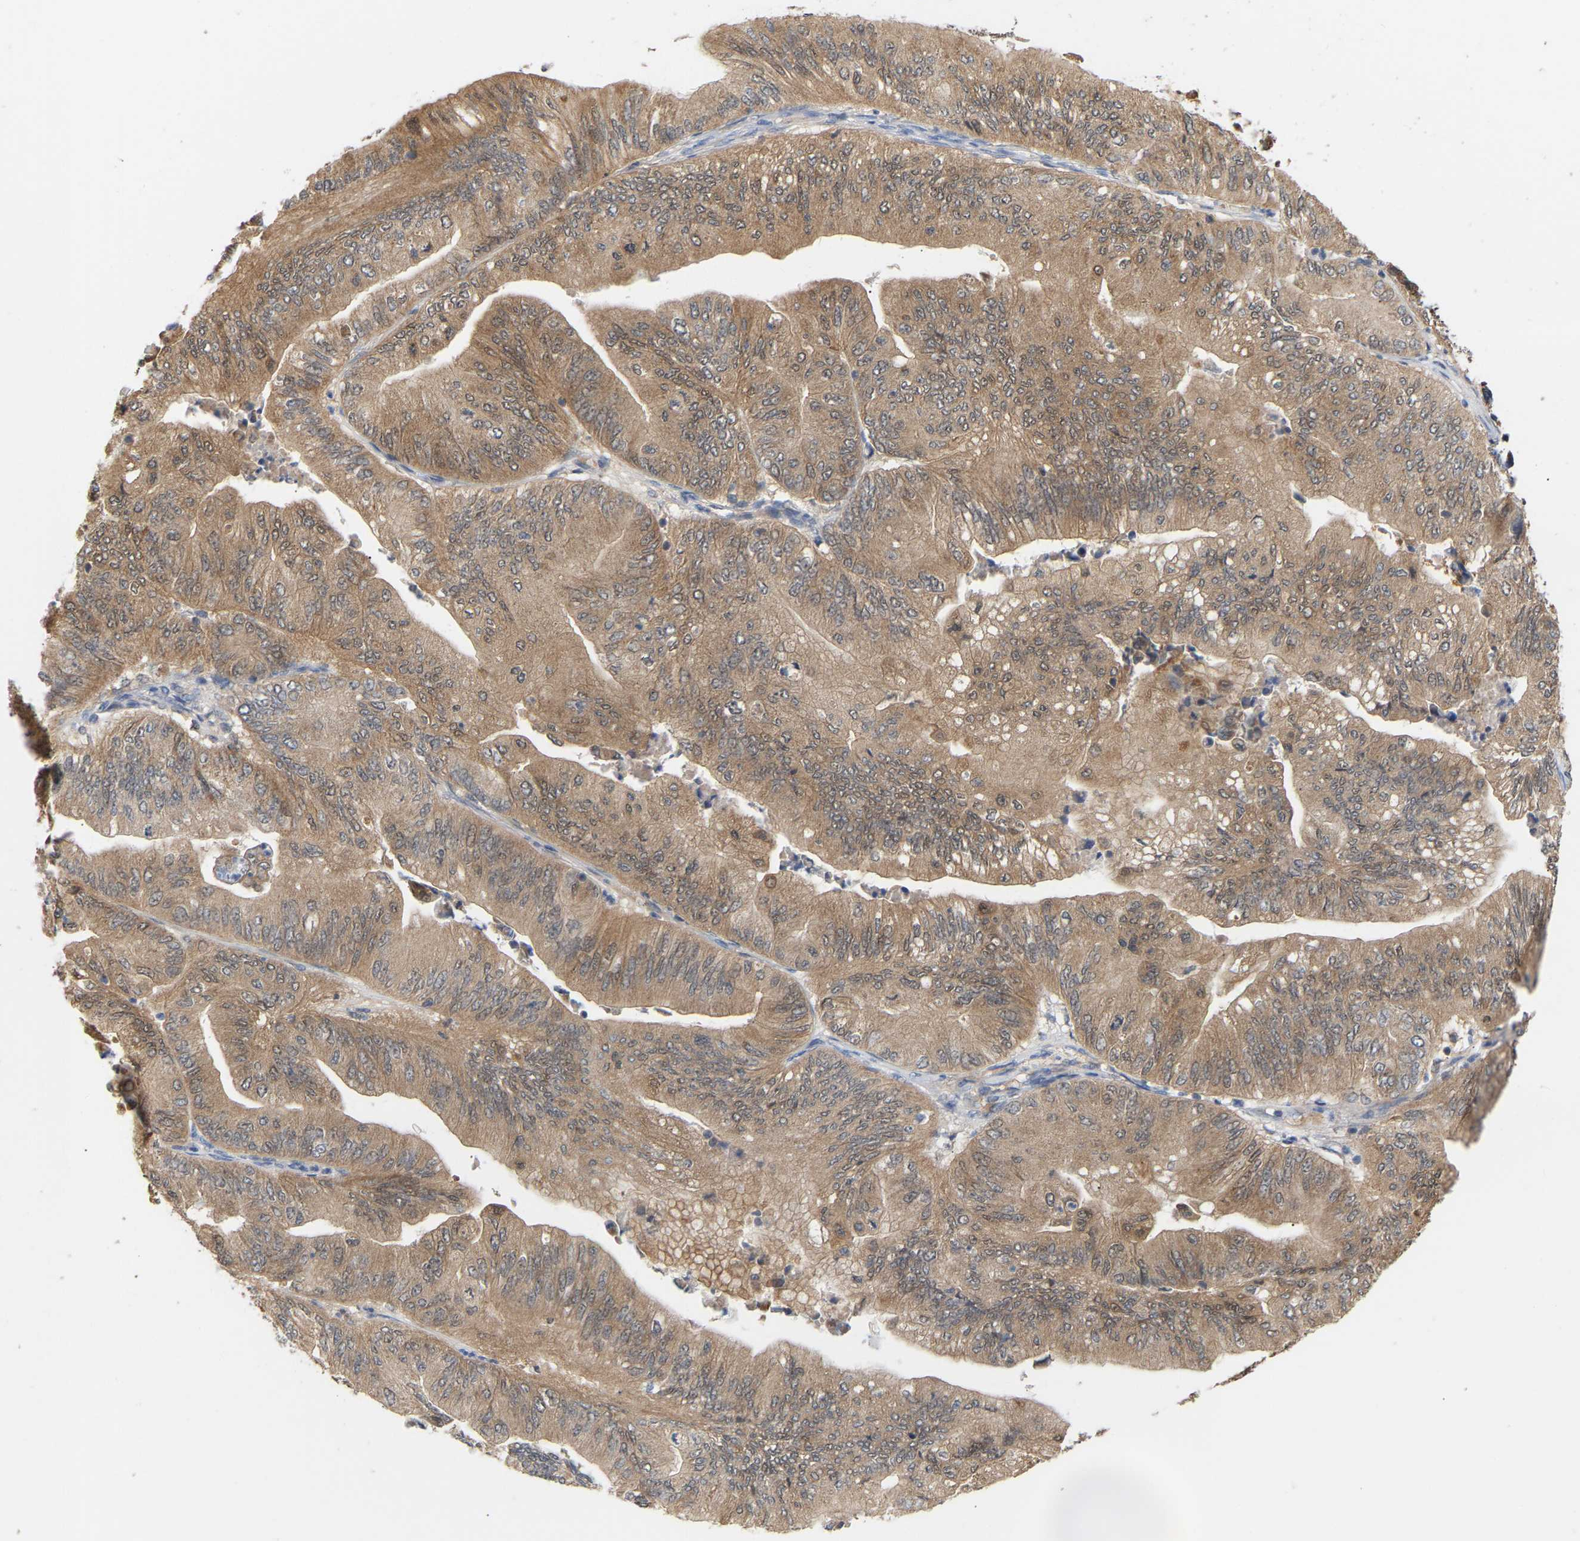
{"staining": {"intensity": "moderate", "quantity": ">75%", "location": "cytoplasmic/membranous"}, "tissue": "ovarian cancer", "cell_type": "Tumor cells", "image_type": "cancer", "snomed": [{"axis": "morphology", "description": "Cystadenocarcinoma, mucinous, NOS"}, {"axis": "topography", "description": "Ovary"}], "caption": "Human ovarian cancer (mucinous cystadenocarcinoma) stained with a protein marker displays moderate staining in tumor cells.", "gene": "TPMT", "patient": {"sex": "female", "age": 61}}